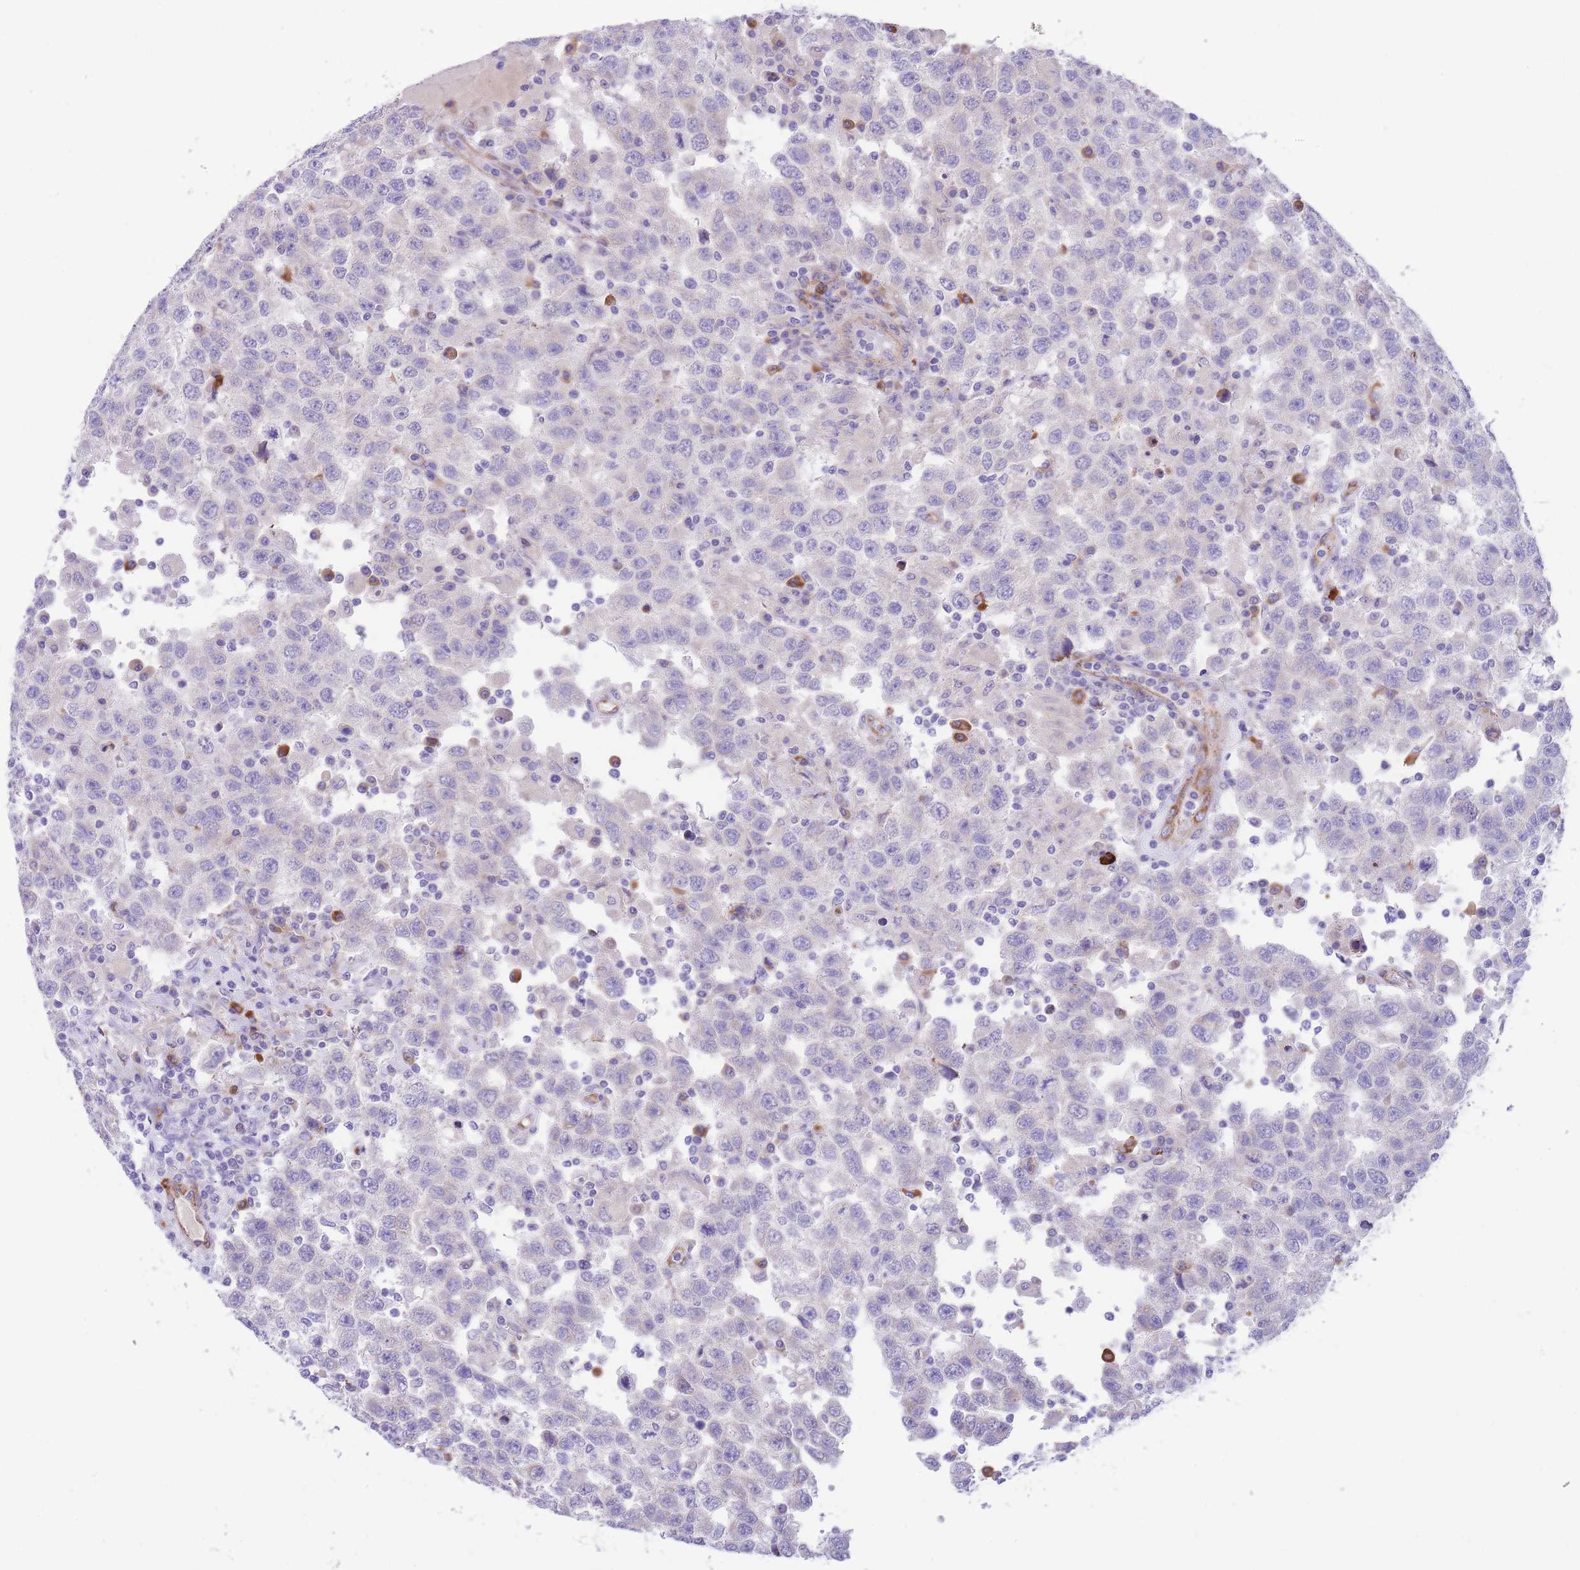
{"staining": {"intensity": "negative", "quantity": "none", "location": "none"}, "tissue": "testis cancer", "cell_type": "Tumor cells", "image_type": "cancer", "snomed": [{"axis": "morphology", "description": "Seminoma, NOS"}, {"axis": "topography", "description": "Testis"}], "caption": "Immunohistochemical staining of testis cancer reveals no significant staining in tumor cells.", "gene": "DET1", "patient": {"sex": "male", "age": 41}}